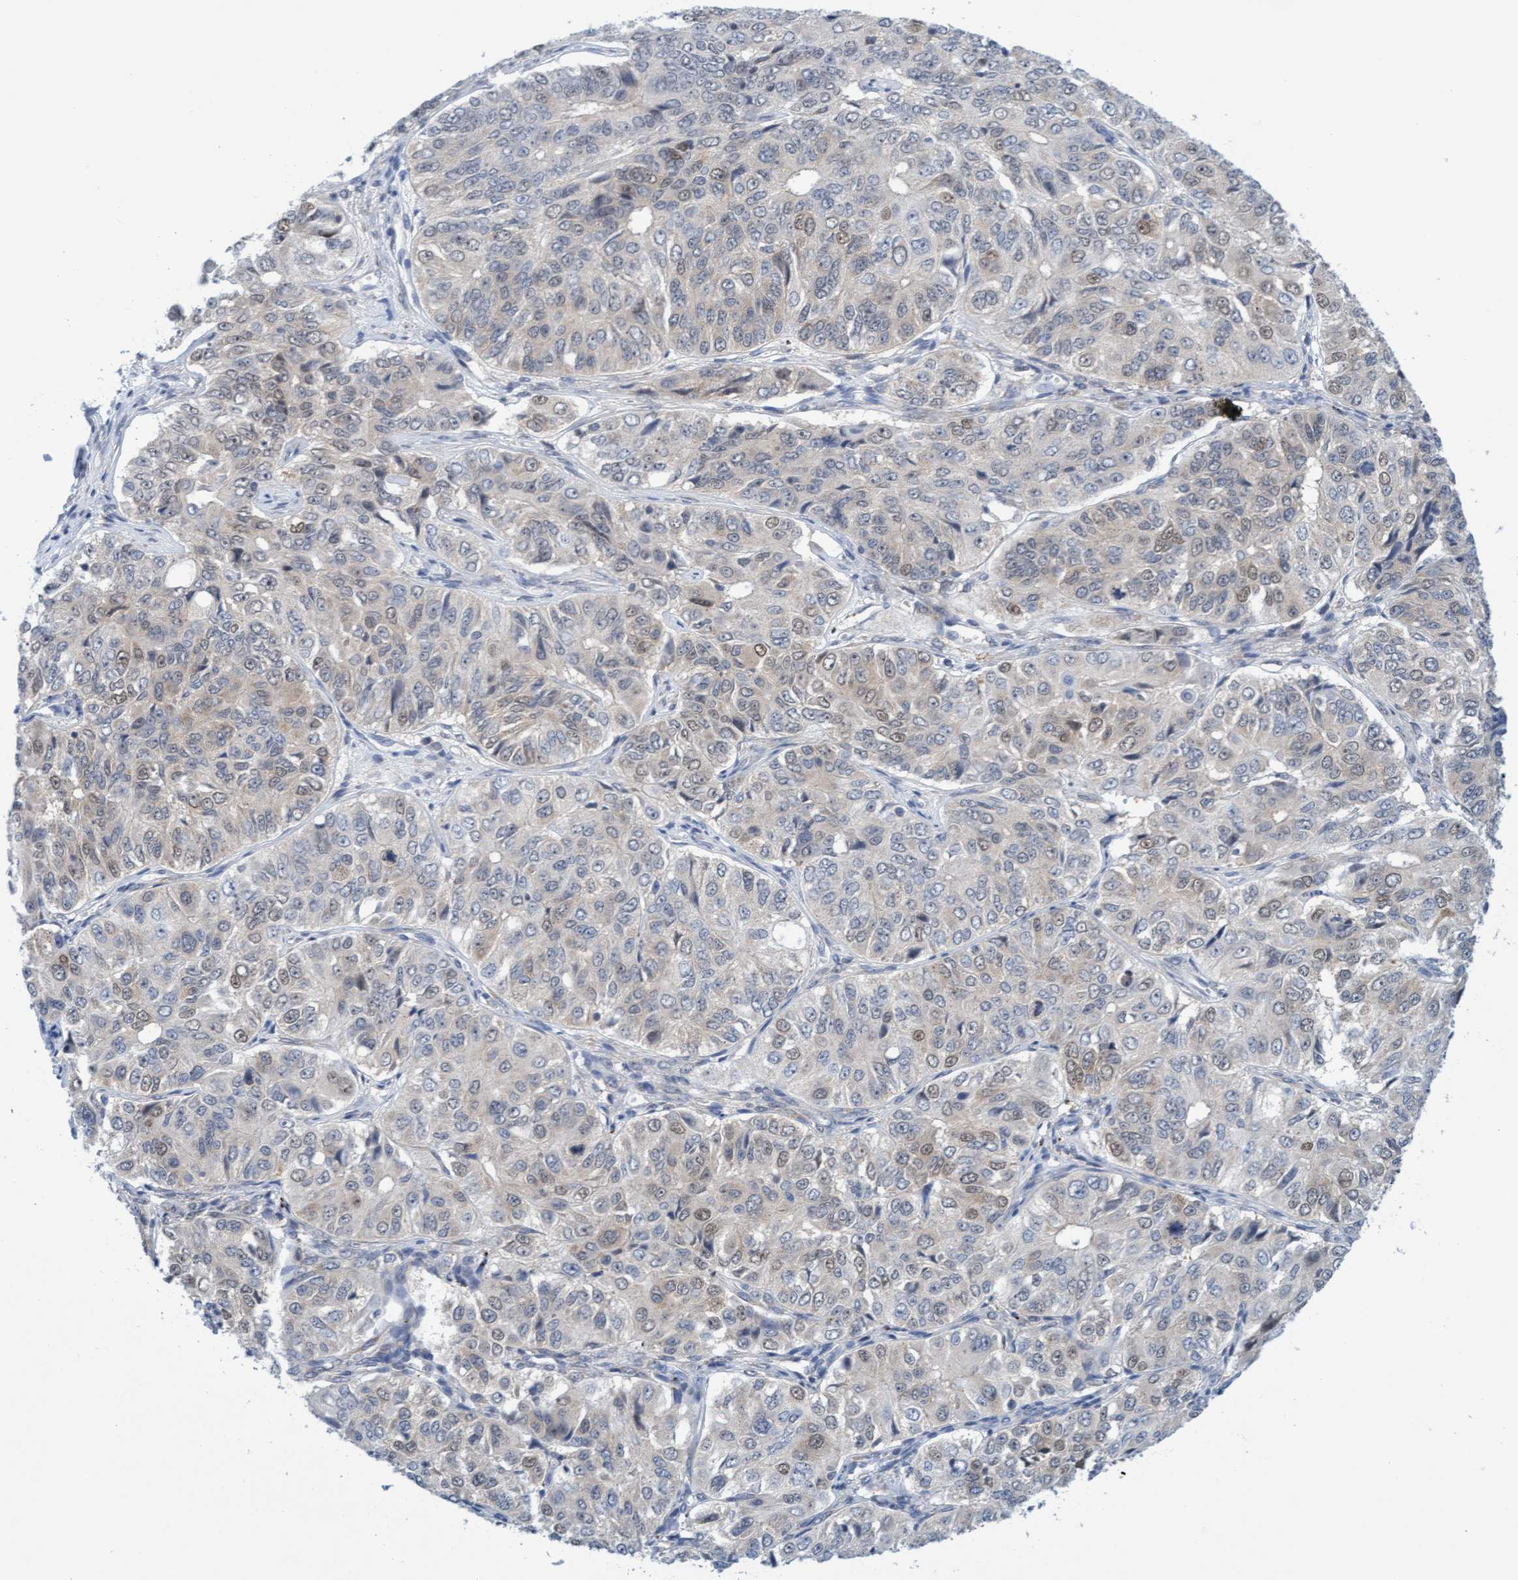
{"staining": {"intensity": "weak", "quantity": "25%-75%", "location": "cytoplasmic/membranous,nuclear"}, "tissue": "ovarian cancer", "cell_type": "Tumor cells", "image_type": "cancer", "snomed": [{"axis": "morphology", "description": "Carcinoma, endometroid"}, {"axis": "topography", "description": "Ovary"}], "caption": "An immunohistochemistry (IHC) photomicrograph of neoplastic tissue is shown. Protein staining in brown labels weak cytoplasmic/membranous and nuclear positivity in ovarian cancer within tumor cells. Immunohistochemistry (ihc) stains the protein of interest in brown and the nuclei are stained blue.", "gene": "AMZ2", "patient": {"sex": "female", "age": 51}}